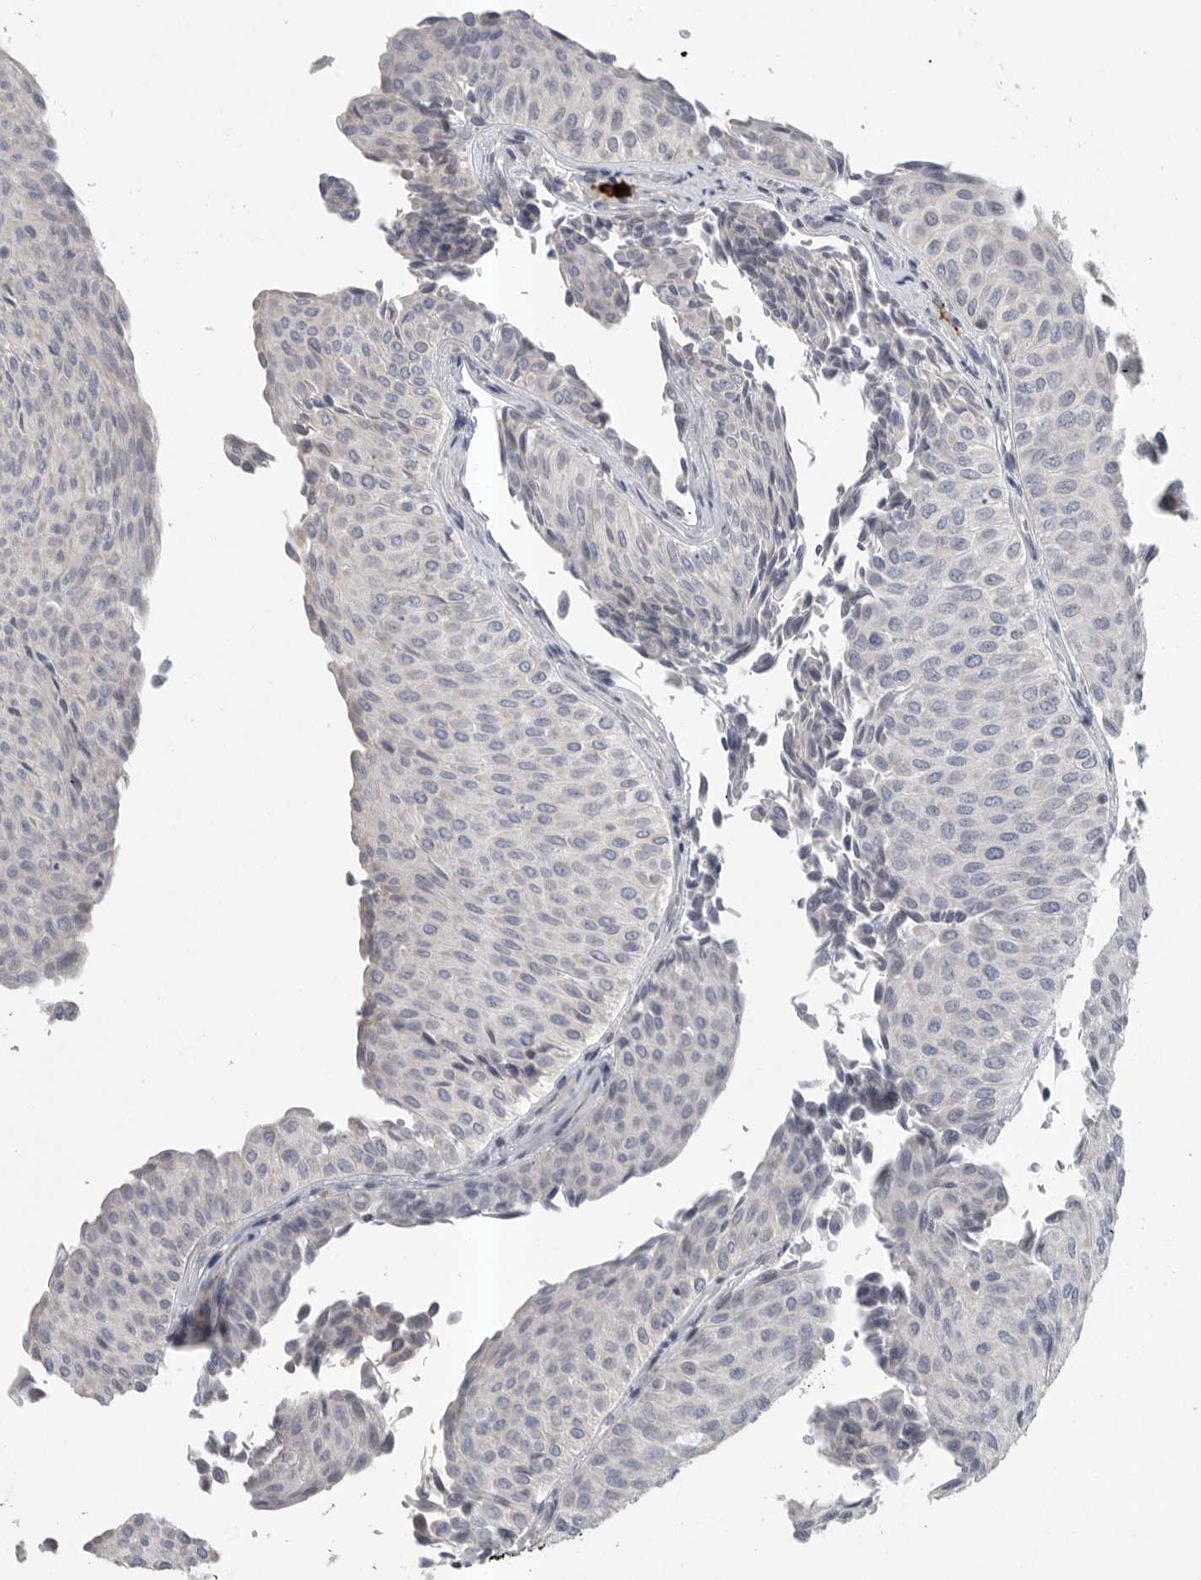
{"staining": {"intensity": "negative", "quantity": "none", "location": "none"}, "tissue": "urothelial cancer", "cell_type": "Tumor cells", "image_type": "cancer", "snomed": [{"axis": "morphology", "description": "Urothelial carcinoma, Low grade"}, {"axis": "topography", "description": "Urinary bladder"}], "caption": "Immunohistochemical staining of human urothelial cancer demonstrates no significant positivity in tumor cells.", "gene": "TMEM69", "patient": {"sex": "male", "age": 78}}